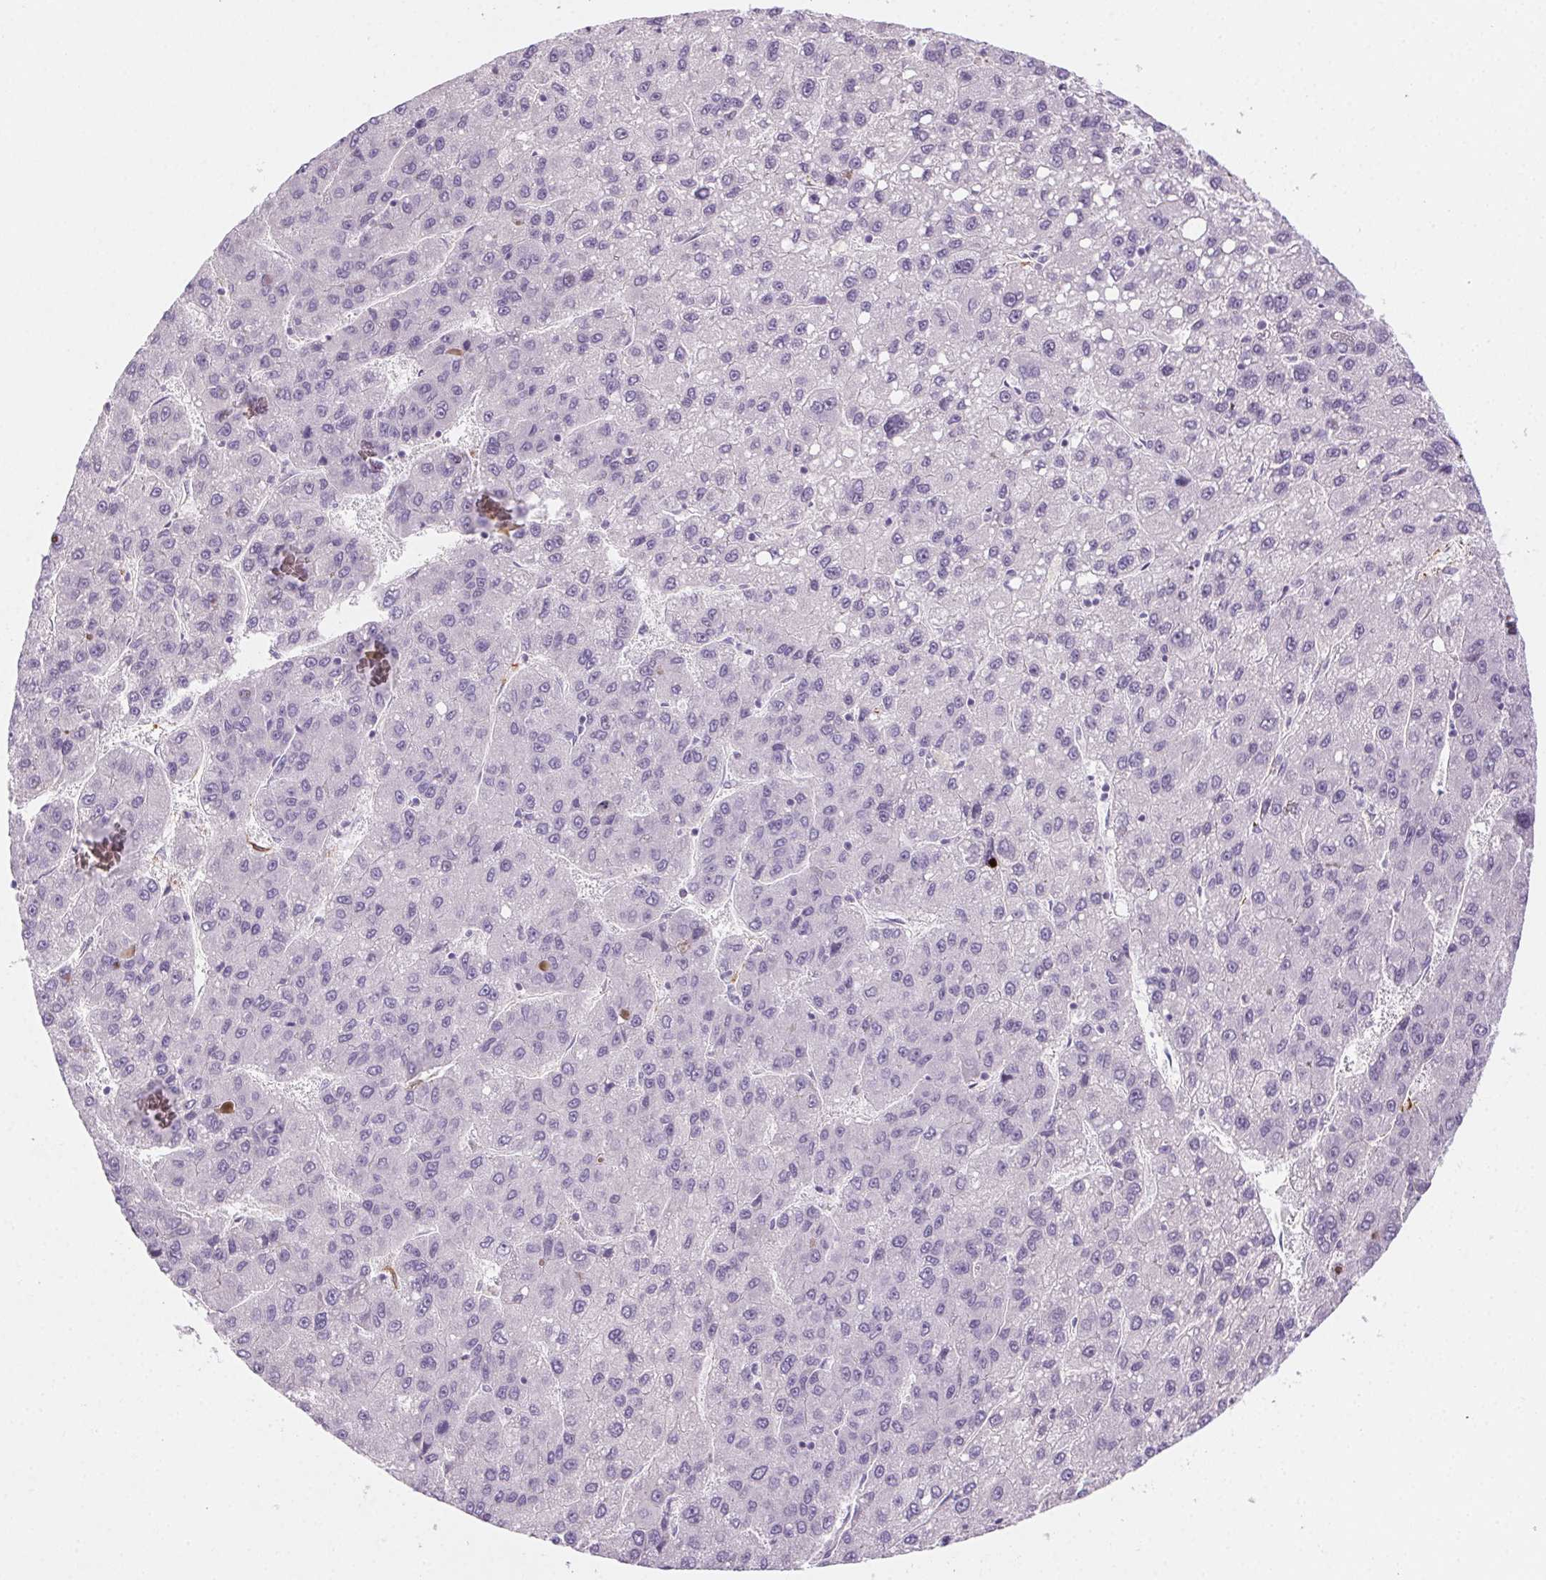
{"staining": {"intensity": "negative", "quantity": "none", "location": "none"}, "tissue": "liver cancer", "cell_type": "Tumor cells", "image_type": "cancer", "snomed": [{"axis": "morphology", "description": "Carcinoma, Hepatocellular, NOS"}, {"axis": "topography", "description": "Liver"}], "caption": "An image of human liver hepatocellular carcinoma is negative for staining in tumor cells.", "gene": "GPX8", "patient": {"sex": "female", "age": 82}}